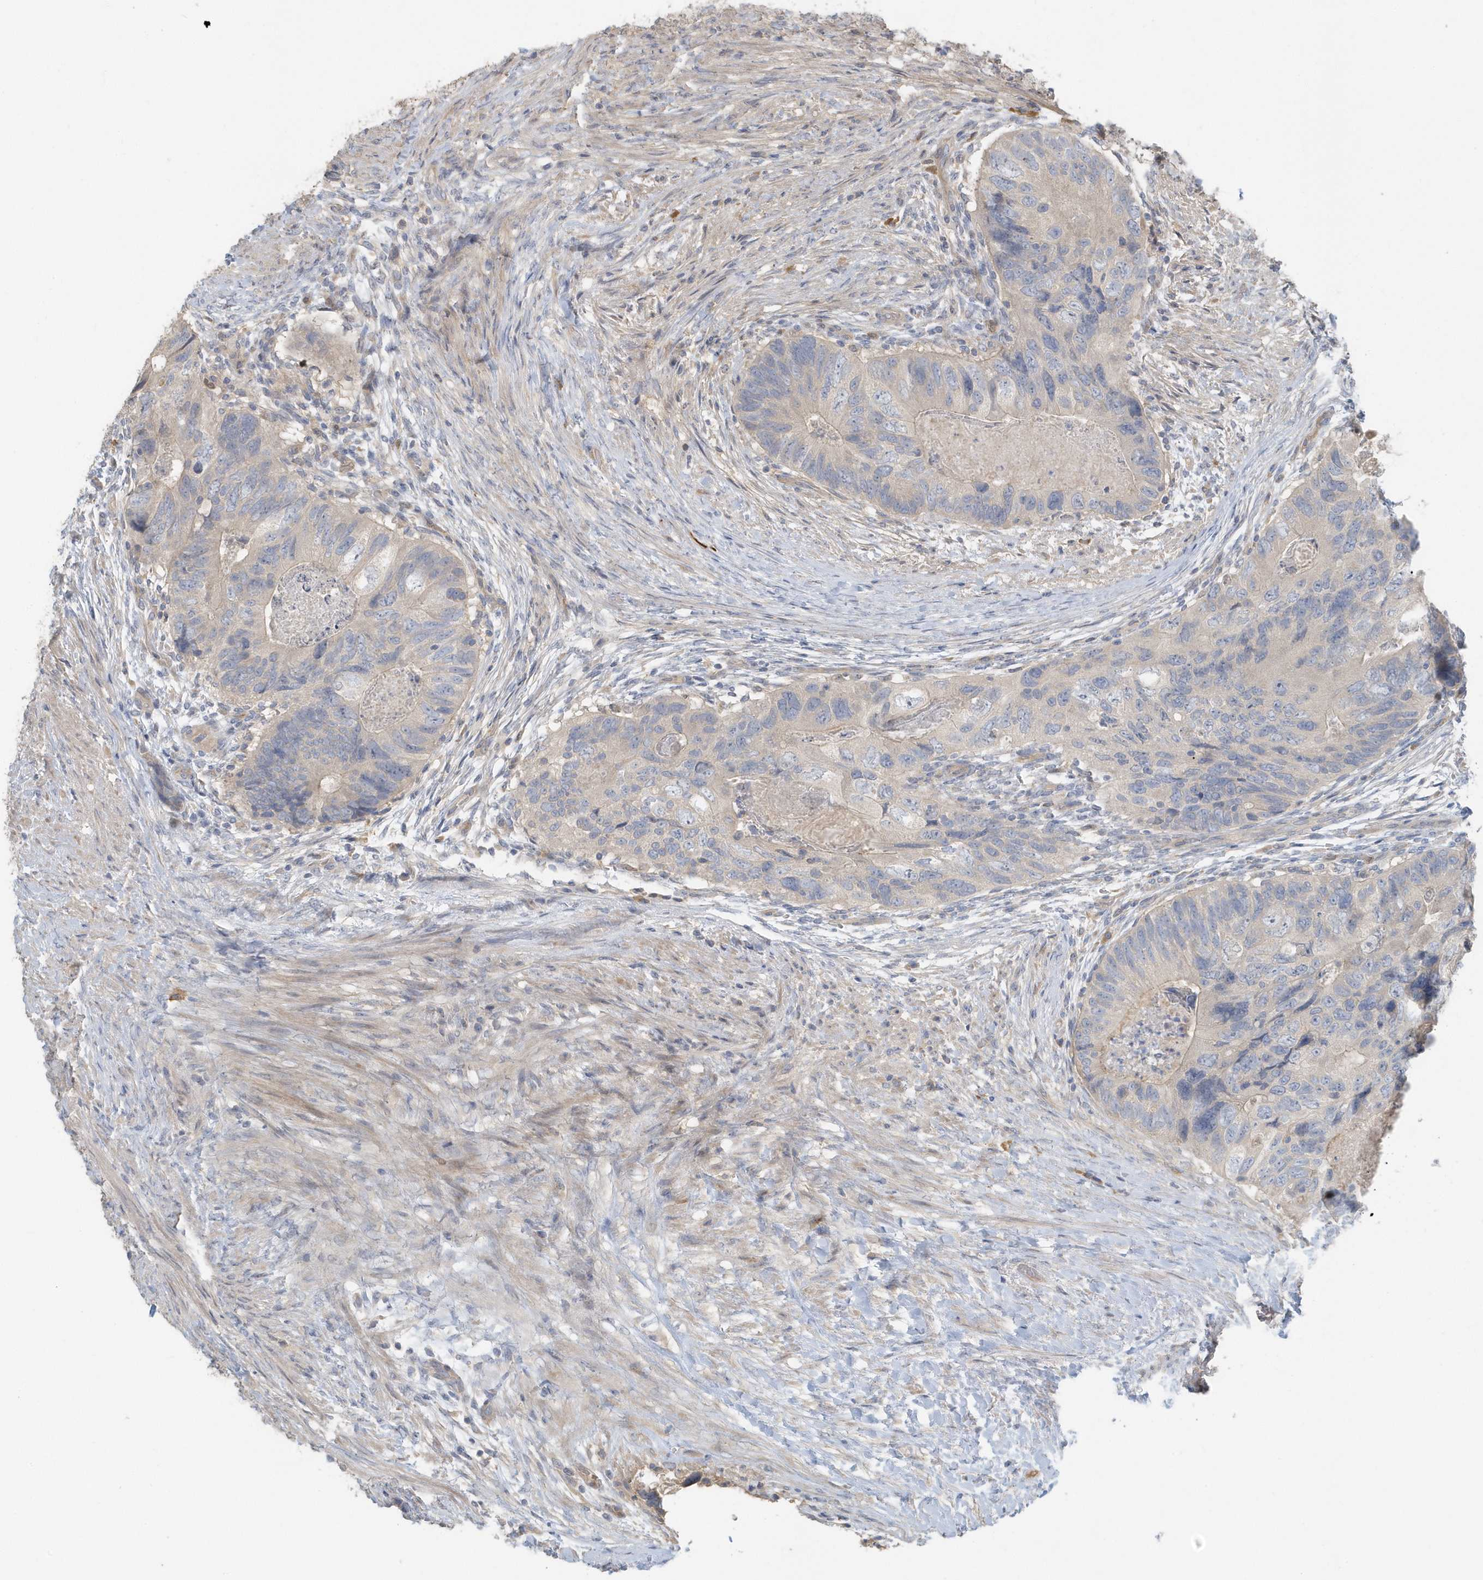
{"staining": {"intensity": "negative", "quantity": "none", "location": "none"}, "tissue": "colorectal cancer", "cell_type": "Tumor cells", "image_type": "cancer", "snomed": [{"axis": "morphology", "description": "Adenocarcinoma, NOS"}, {"axis": "topography", "description": "Rectum"}], "caption": "An image of human colorectal adenocarcinoma is negative for staining in tumor cells. Brightfield microscopy of immunohistochemistry (IHC) stained with DAB (3,3'-diaminobenzidine) (brown) and hematoxylin (blue), captured at high magnification.", "gene": "USP53", "patient": {"sex": "male", "age": 63}}